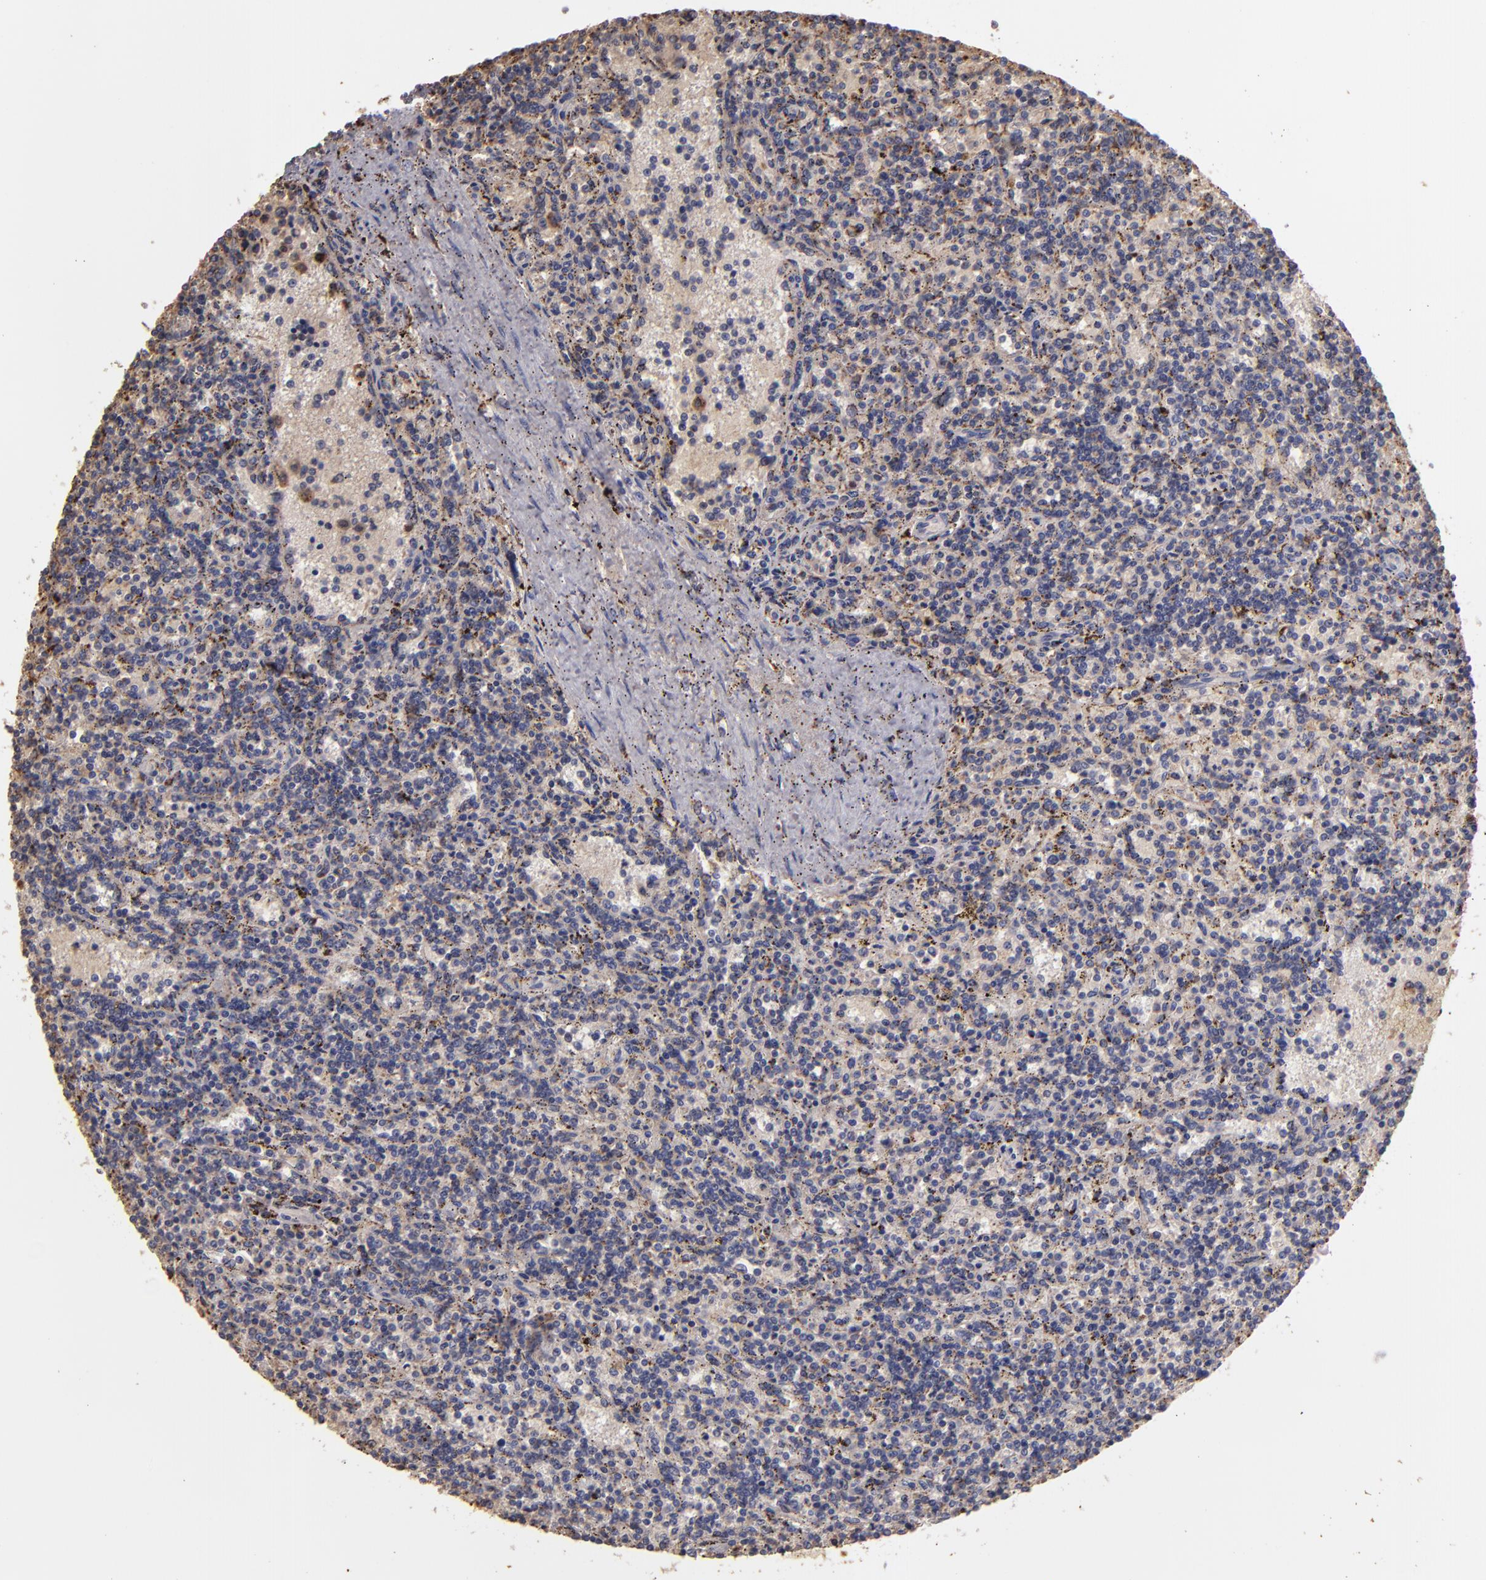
{"staining": {"intensity": "weak", "quantity": ">75%", "location": "cytoplasmic/membranous"}, "tissue": "lymphoma", "cell_type": "Tumor cells", "image_type": "cancer", "snomed": [{"axis": "morphology", "description": "Malignant lymphoma, non-Hodgkin's type, Low grade"}, {"axis": "topography", "description": "Spleen"}], "caption": "High-power microscopy captured an IHC micrograph of malignant lymphoma, non-Hodgkin's type (low-grade), revealing weak cytoplasmic/membranous staining in approximately >75% of tumor cells.", "gene": "TRAF1", "patient": {"sex": "male", "age": 73}}